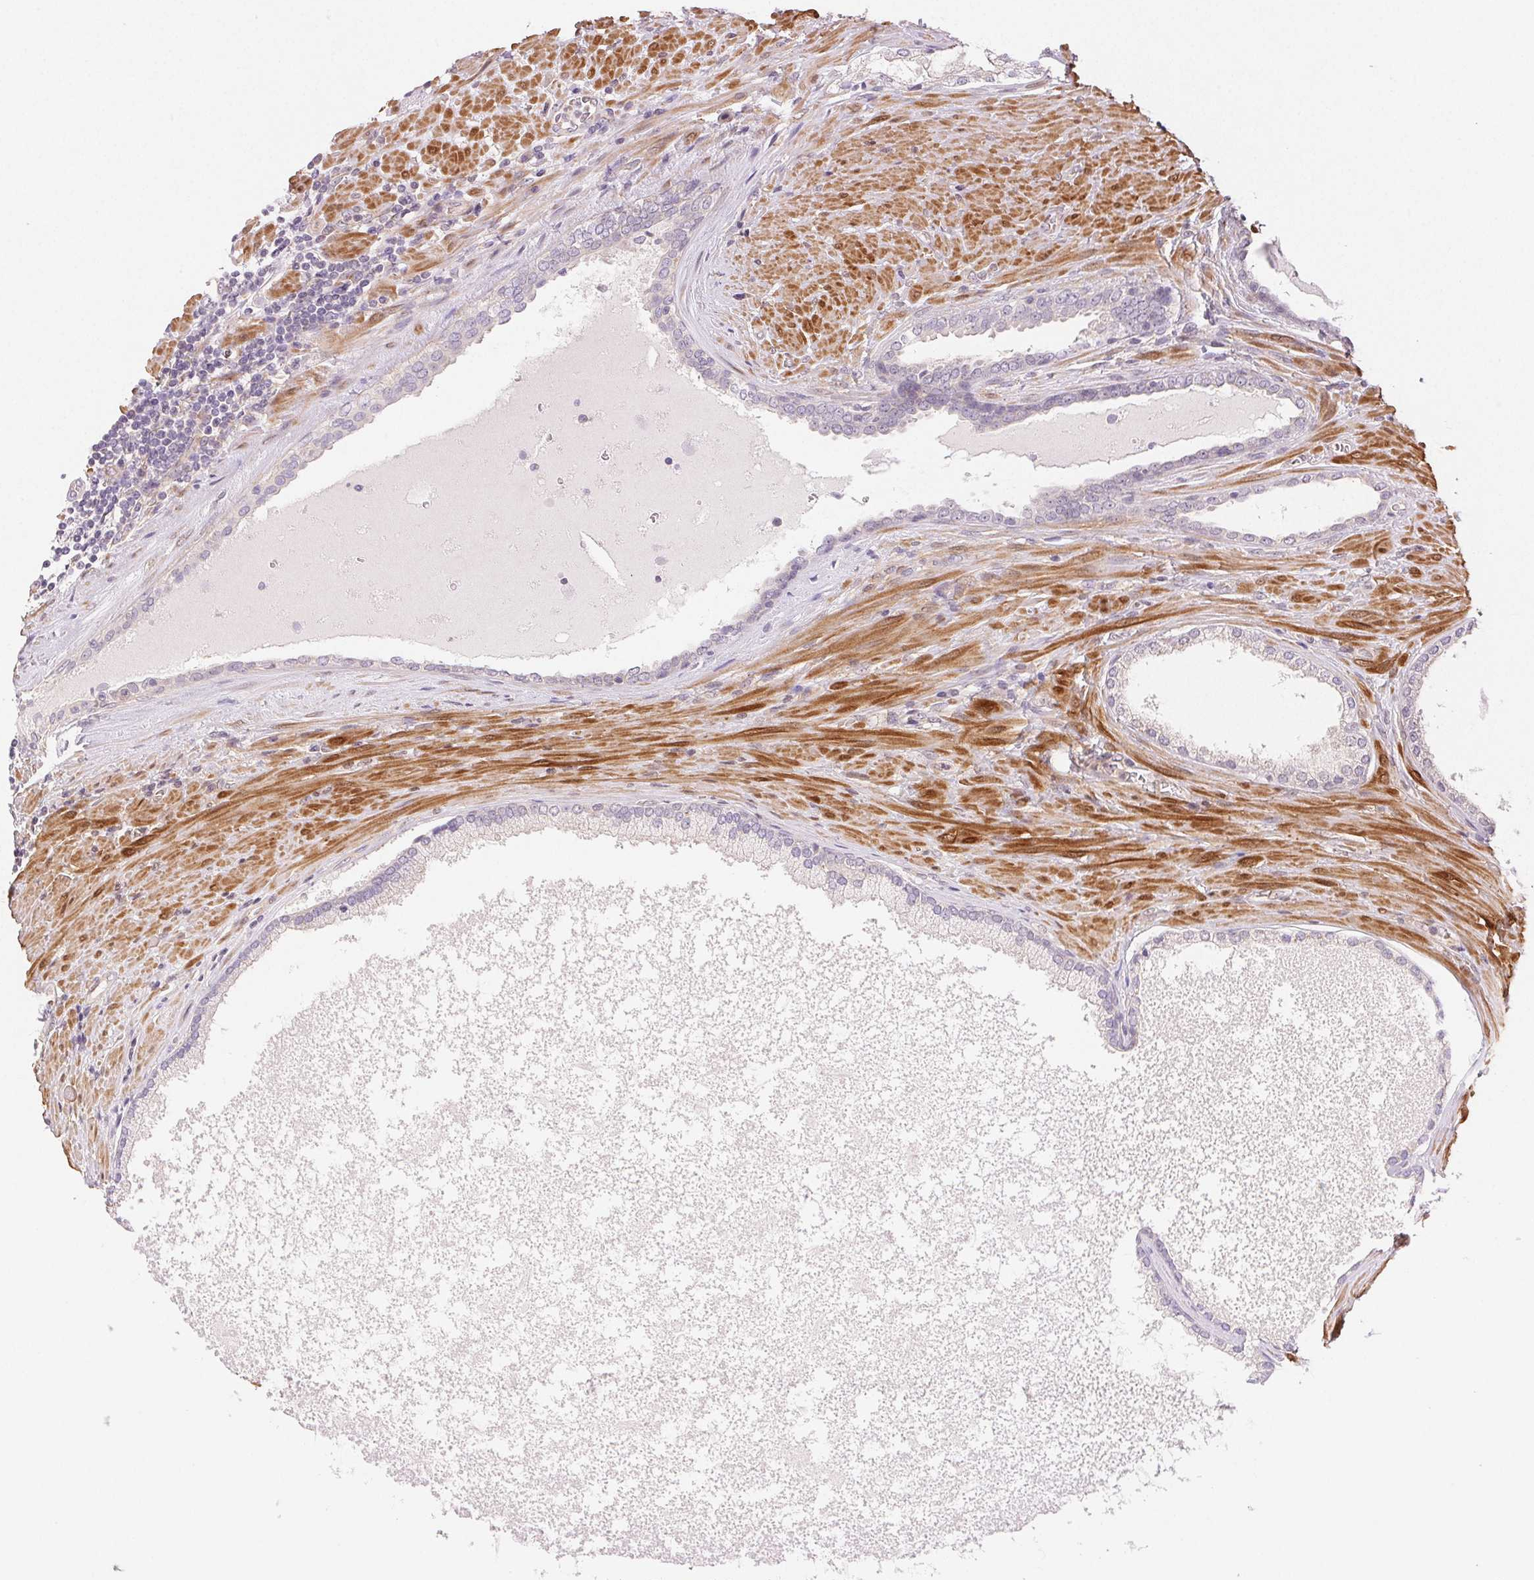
{"staining": {"intensity": "negative", "quantity": "none", "location": "none"}, "tissue": "prostate cancer", "cell_type": "Tumor cells", "image_type": "cancer", "snomed": [{"axis": "morphology", "description": "Adenocarcinoma, High grade"}, {"axis": "topography", "description": "Prostate"}], "caption": "A high-resolution micrograph shows IHC staining of high-grade adenocarcinoma (prostate), which reveals no significant positivity in tumor cells.", "gene": "SMTN", "patient": {"sex": "male", "age": 73}}